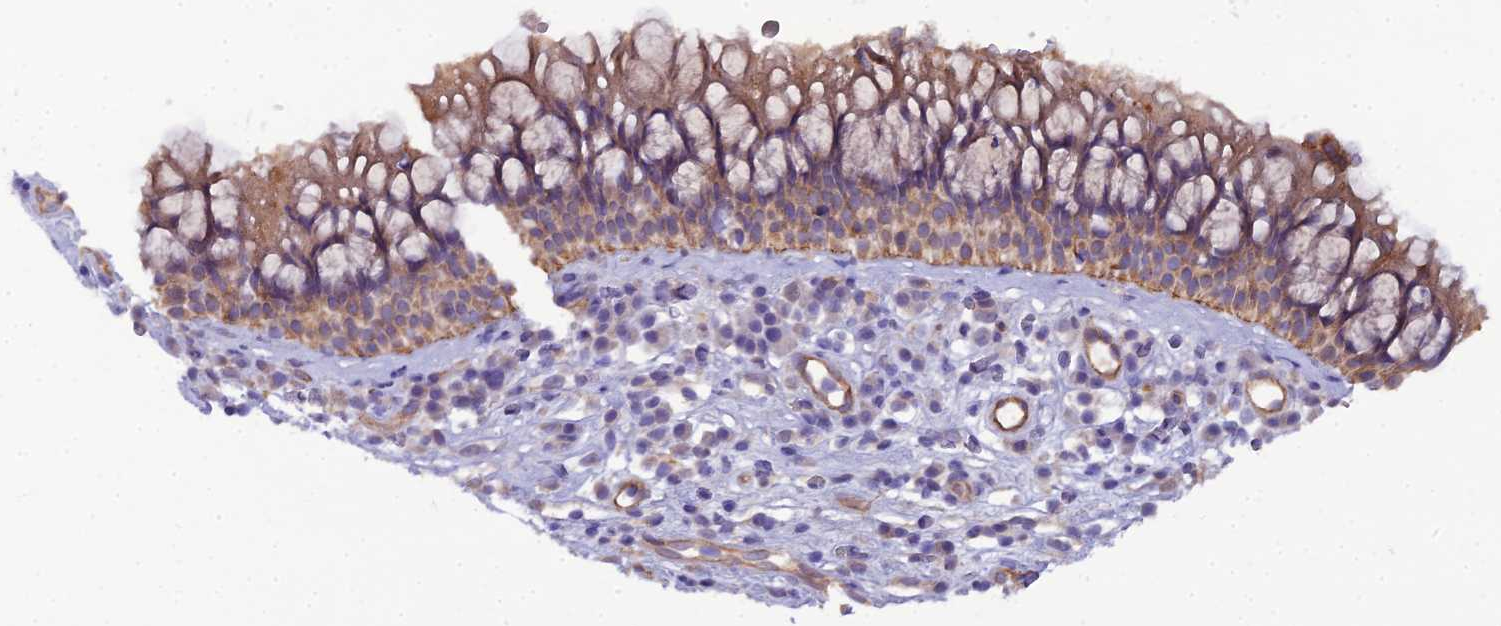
{"staining": {"intensity": "weak", "quantity": ">75%", "location": "cytoplasmic/membranous"}, "tissue": "nasopharynx", "cell_type": "Respiratory epithelial cells", "image_type": "normal", "snomed": [{"axis": "morphology", "description": "Normal tissue, NOS"}, {"axis": "morphology", "description": "Inflammation, NOS"}, {"axis": "morphology", "description": "Malignant melanoma, Metastatic site"}, {"axis": "topography", "description": "Nasopharynx"}], "caption": "This histopathology image demonstrates immunohistochemistry (IHC) staining of normal human nasopharynx, with low weak cytoplasmic/membranous staining in approximately >75% of respiratory epithelial cells.", "gene": "CFAP47", "patient": {"sex": "male", "age": 70}}